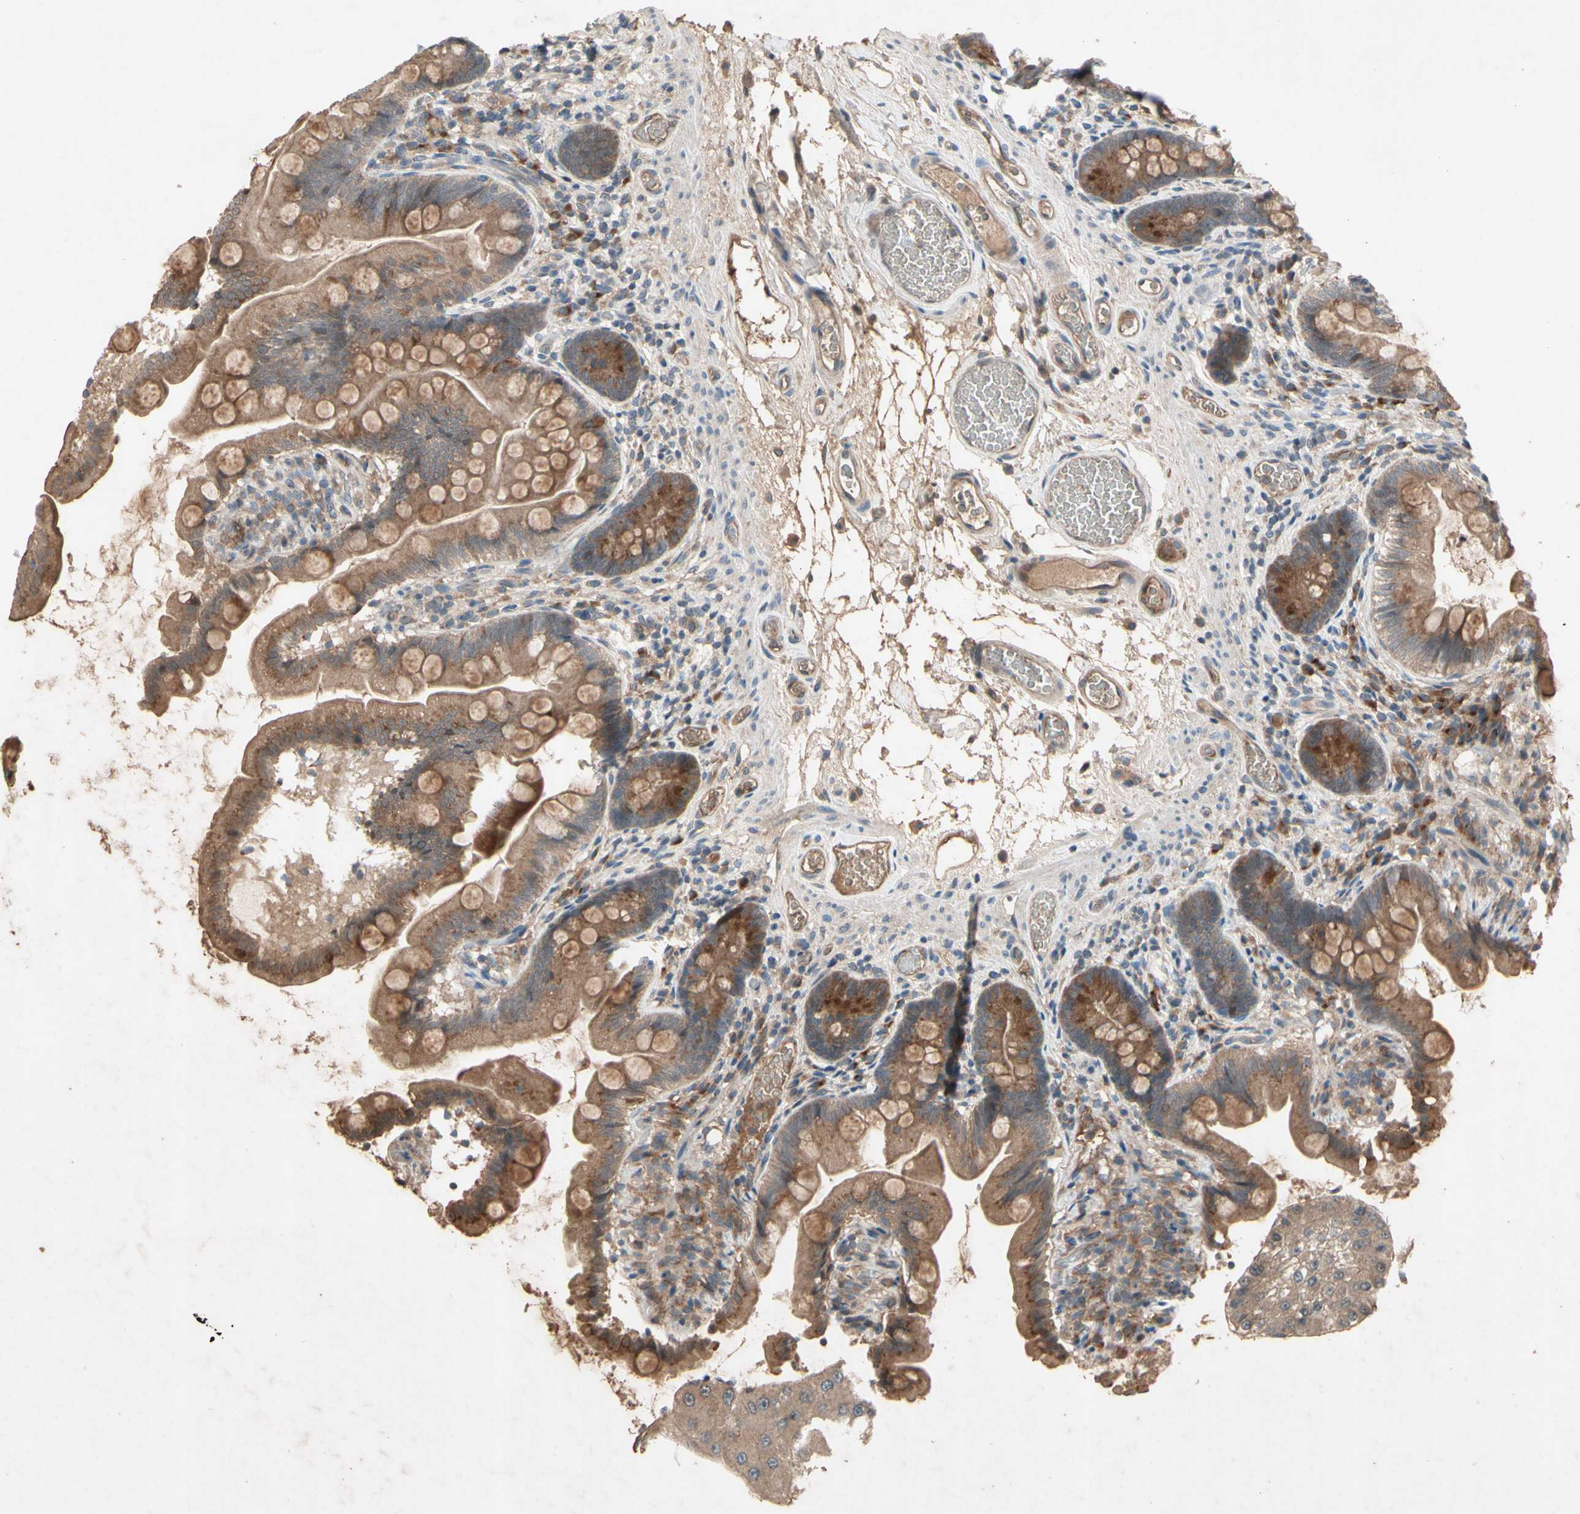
{"staining": {"intensity": "moderate", "quantity": ">75%", "location": "cytoplasmic/membranous"}, "tissue": "small intestine", "cell_type": "Glandular cells", "image_type": "normal", "snomed": [{"axis": "morphology", "description": "Normal tissue, NOS"}, {"axis": "topography", "description": "Small intestine"}], "caption": "IHC staining of benign small intestine, which shows medium levels of moderate cytoplasmic/membranous expression in approximately >75% of glandular cells indicating moderate cytoplasmic/membranous protein positivity. The staining was performed using DAB (3,3'-diaminobenzidine) (brown) for protein detection and nuclei were counterstained in hematoxylin (blue).", "gene": "NSF", "patient": {"sex": "female", "age": 56}}